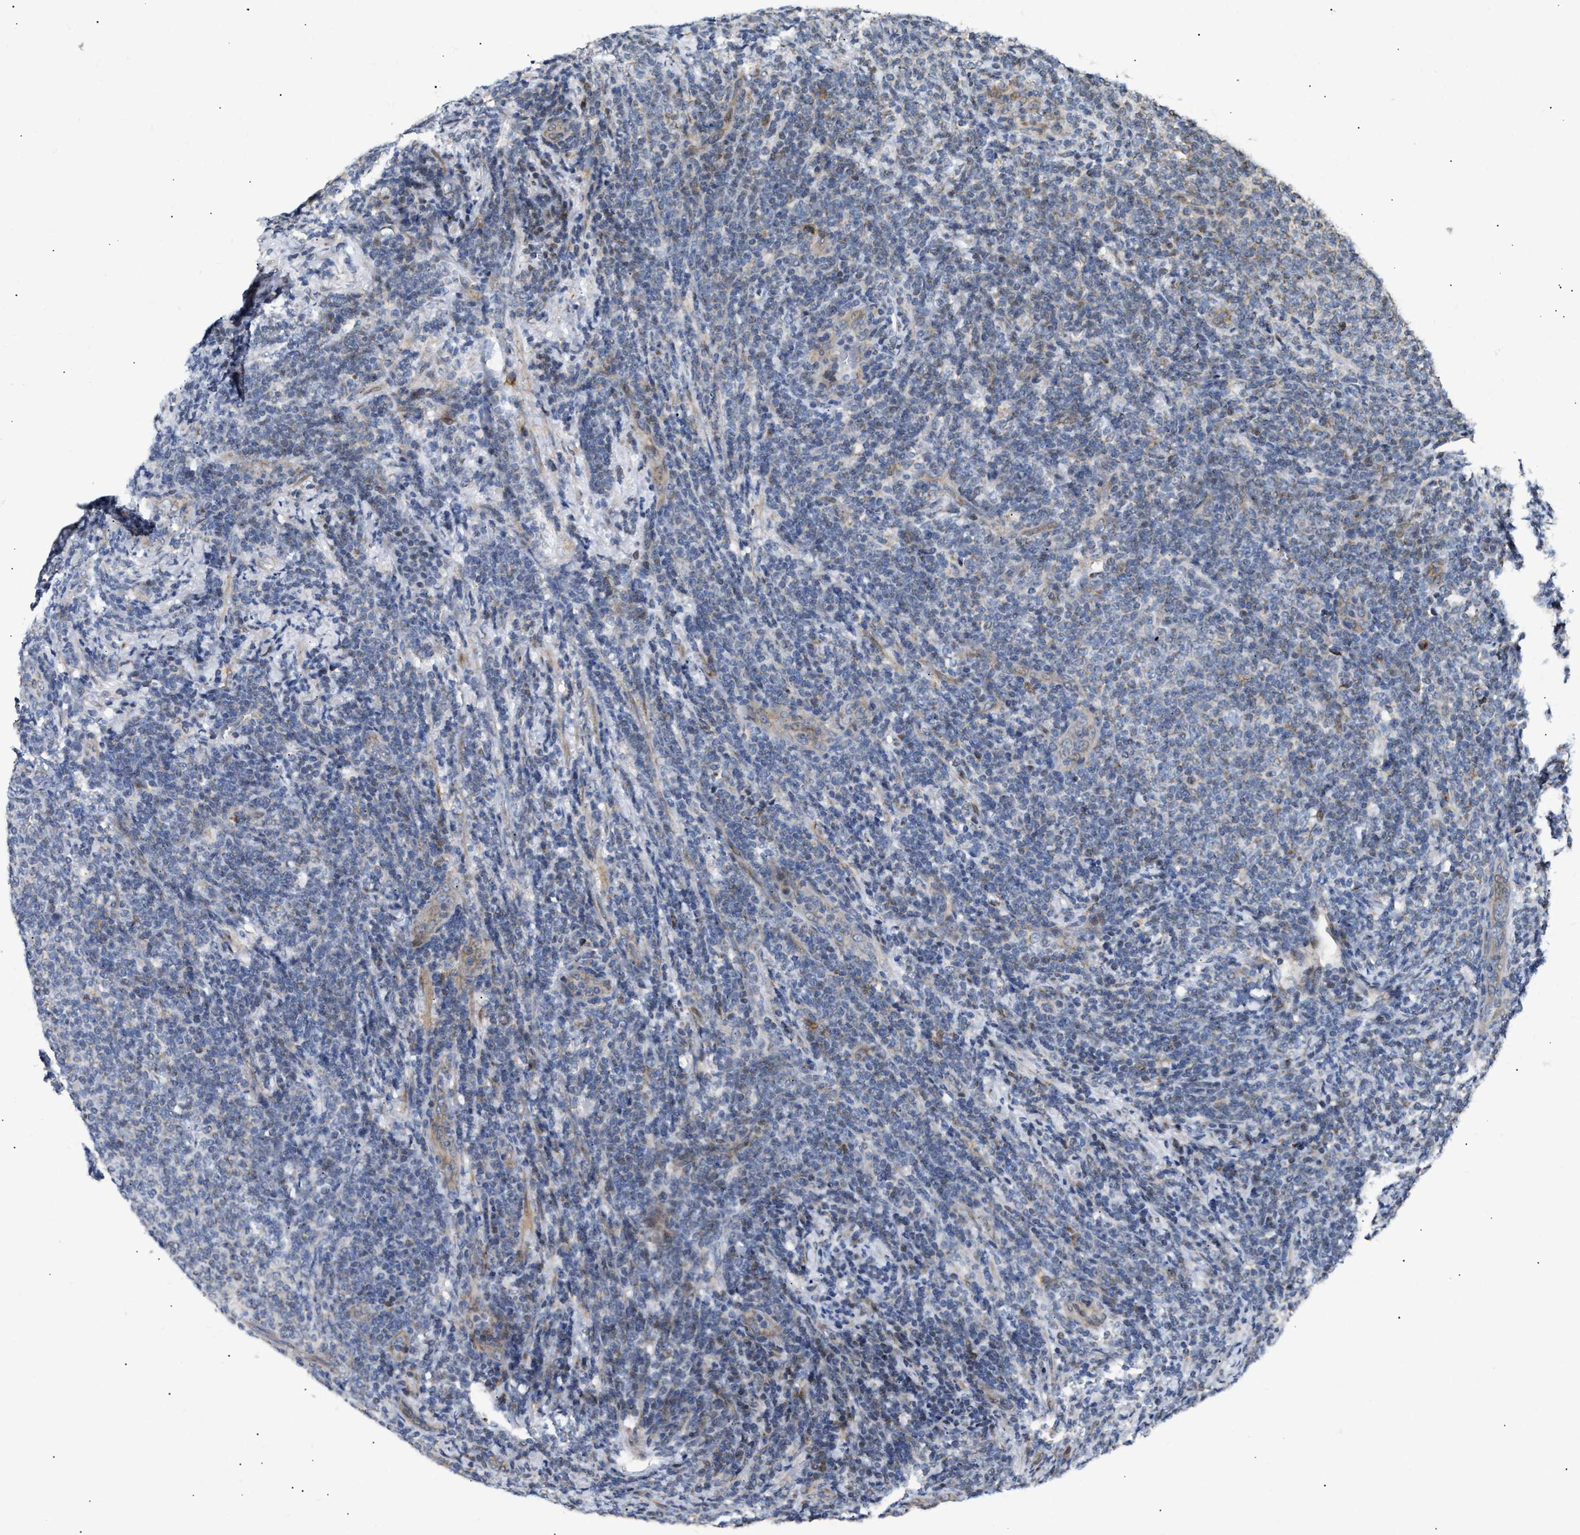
{"staining": {"intensity": "negative", "quantity": "none", "location": "none"}, "tissue": "lymphoma", "cell_type": "Tumor cells", "image_type": "cancer", "snomed": [{"axis": "morphology", "description": "Malignant lymphoma, non-Hodgkin's type, Low grade"}, {"axis": "topography", "description": "Lymph node"}], "caption": "Protein analysis of malignant lymphoma, non-Hodgkin's type (low-grade) displays no significant expression in tumor cells.", "gene": "DEPTOR", "patient": {"sex": "male", "age": 66}}